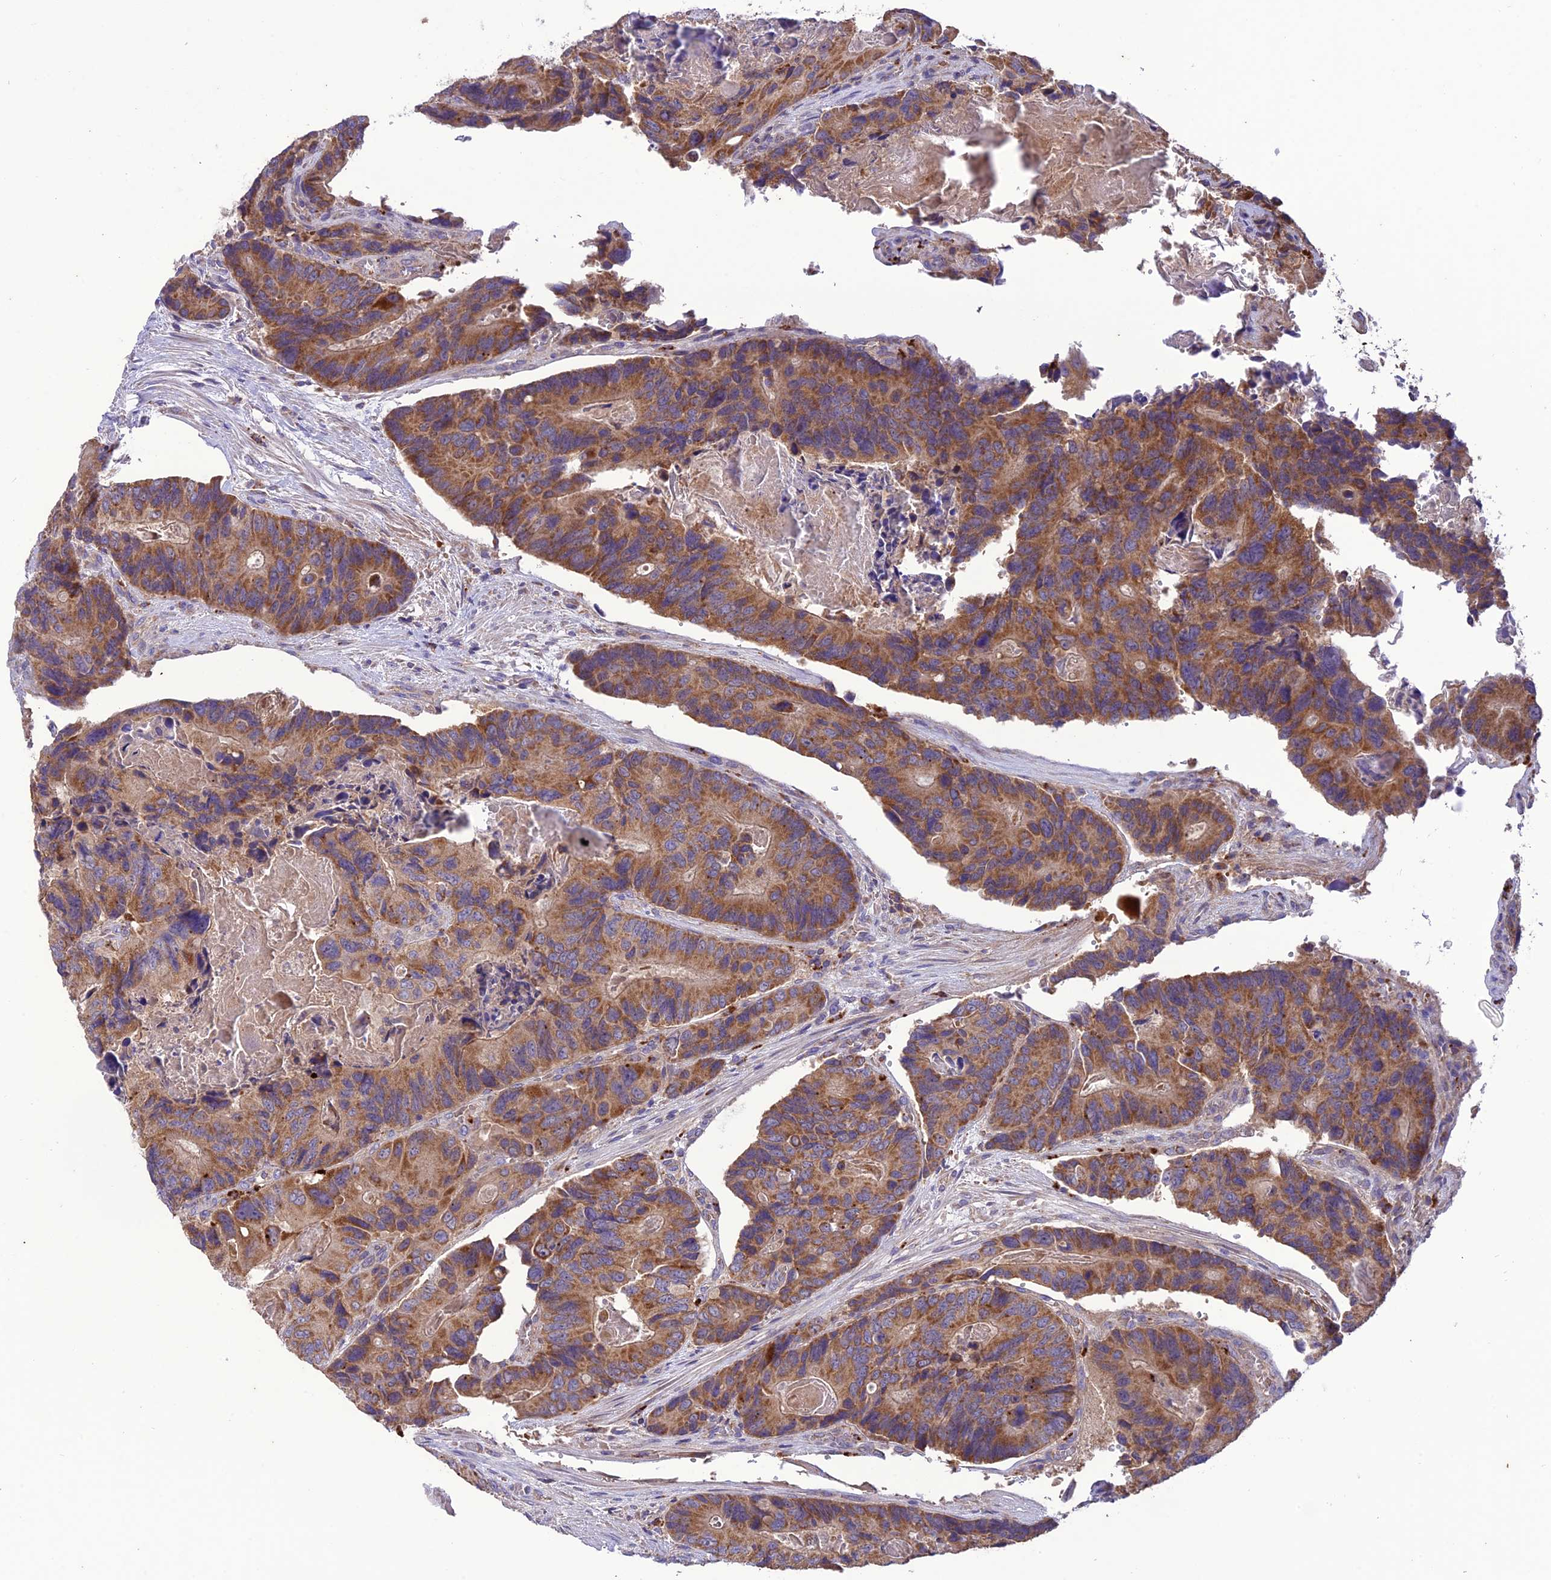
{"staining": {"intensity": "moderate", "quantity": ">75%", "location": "cytoplasmic/membranous"}, "tissue": "colorectal cancer", "cell_type": "Tumor cells", "image_type": "cancer", "snomed": [{"axis": "morphology", "description": "Adenocarcinoma, NOS"}, {"axis": "topography", "description": "Colon"}], "caption": "There is medium levels of moderate cytoplasmic/membranous expression in tumor cells of colorectal cancer, as demonstrated by immunohistochemical staining (brown color).", "gene": "NDUFAF1", "patient": {"sex": "male", "age": 84}}